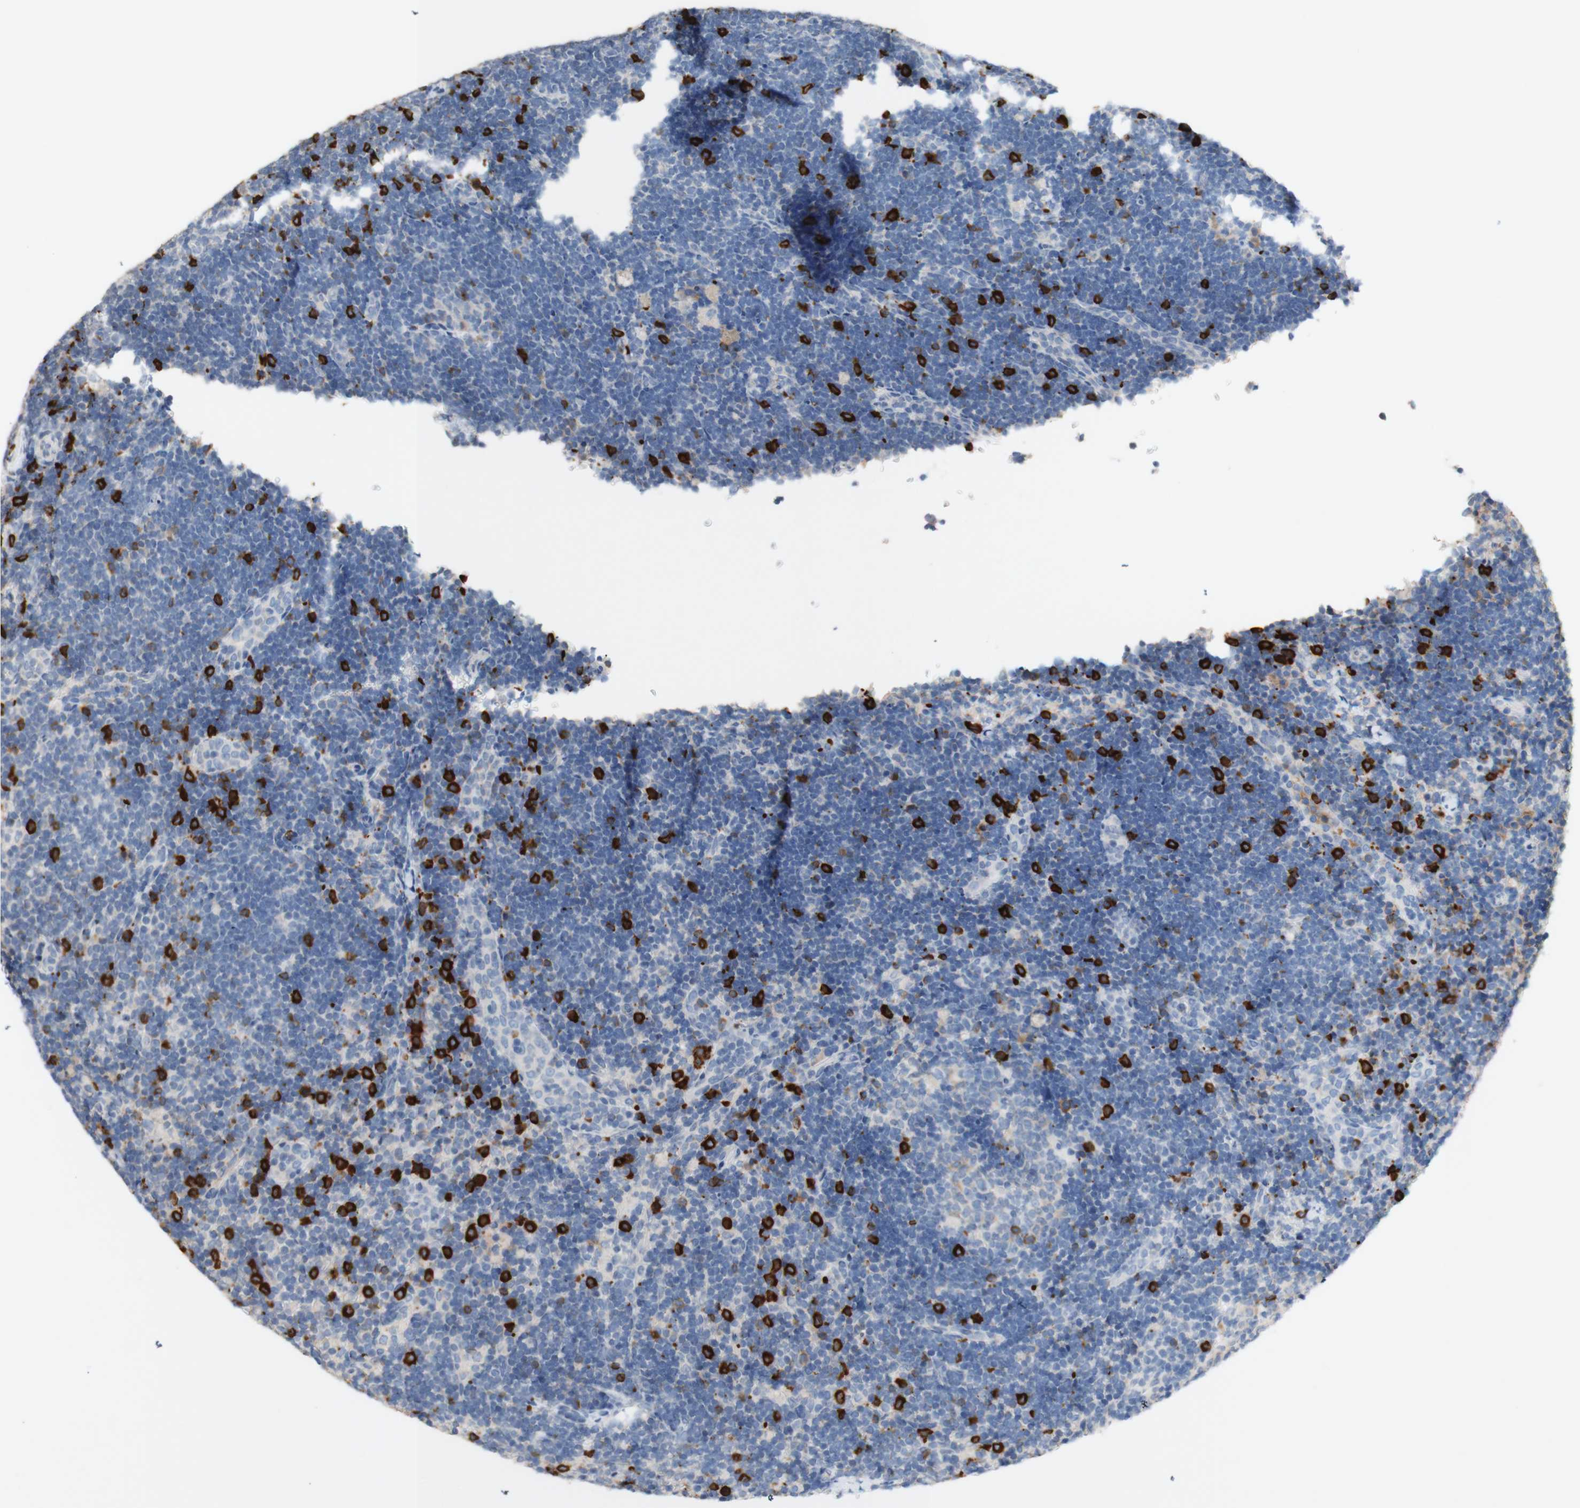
{"staining": {"intensity": "strong", "quantity": "<25%", "location": "cytoplasmic/membranous"}, "tissue": "lymph node", "cell_type": "Germinal center cells", "image_type": "normal", "snomed": [{"axis": "morphology", "description": "Normal tissue, NOS"}, {"axis": "topography", "description": "Lymph node"}], "caption": "Normal lymph node displays strong cytoplasmic/membranous staining in approximately <25% of germinal center cells (brown staining indicates protein expression, while blue staining denotes nuclei)..", "gene": "PACSIN1", "patient": {"sex": "female", "age": 14}}